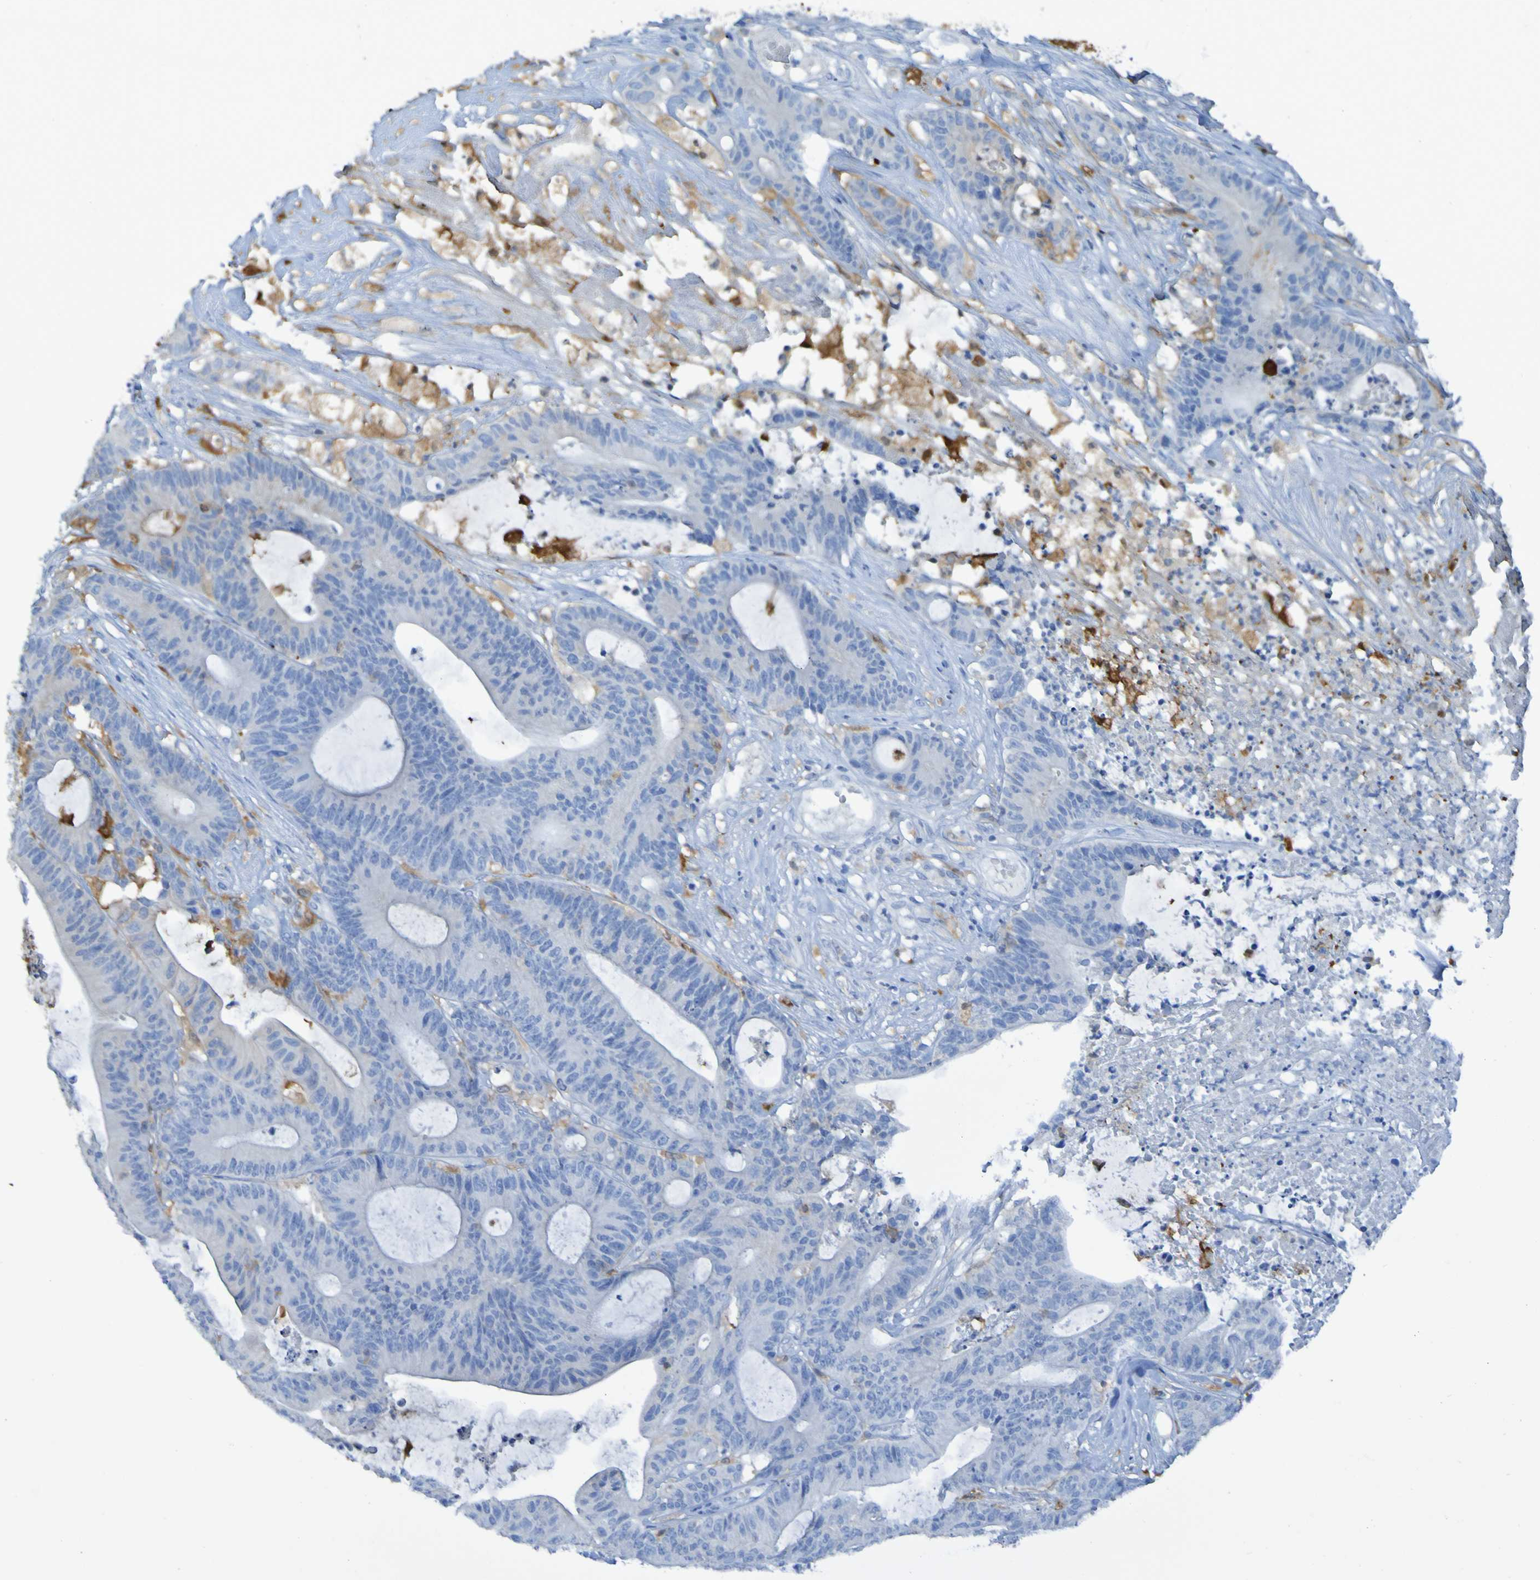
{"staining": {"intensity": "negative", "quantity": "none", "location": "none"}, "tissue": "colorectal cancer", "cell_type": "Tumor cells", "image_type": "cancer", "snomed": [{"axis": "morphology", "description": "Adenocarcinoma, NOS"}, {"axis": "topography", "description": "Colon"}], "caption": "This is an immunohistochemistry image of human colorectal adenocarcinoma. There is no positivity in tumor cells.", "gene": "MPPE1", "patient": {"sex": "female", "age": 84}}